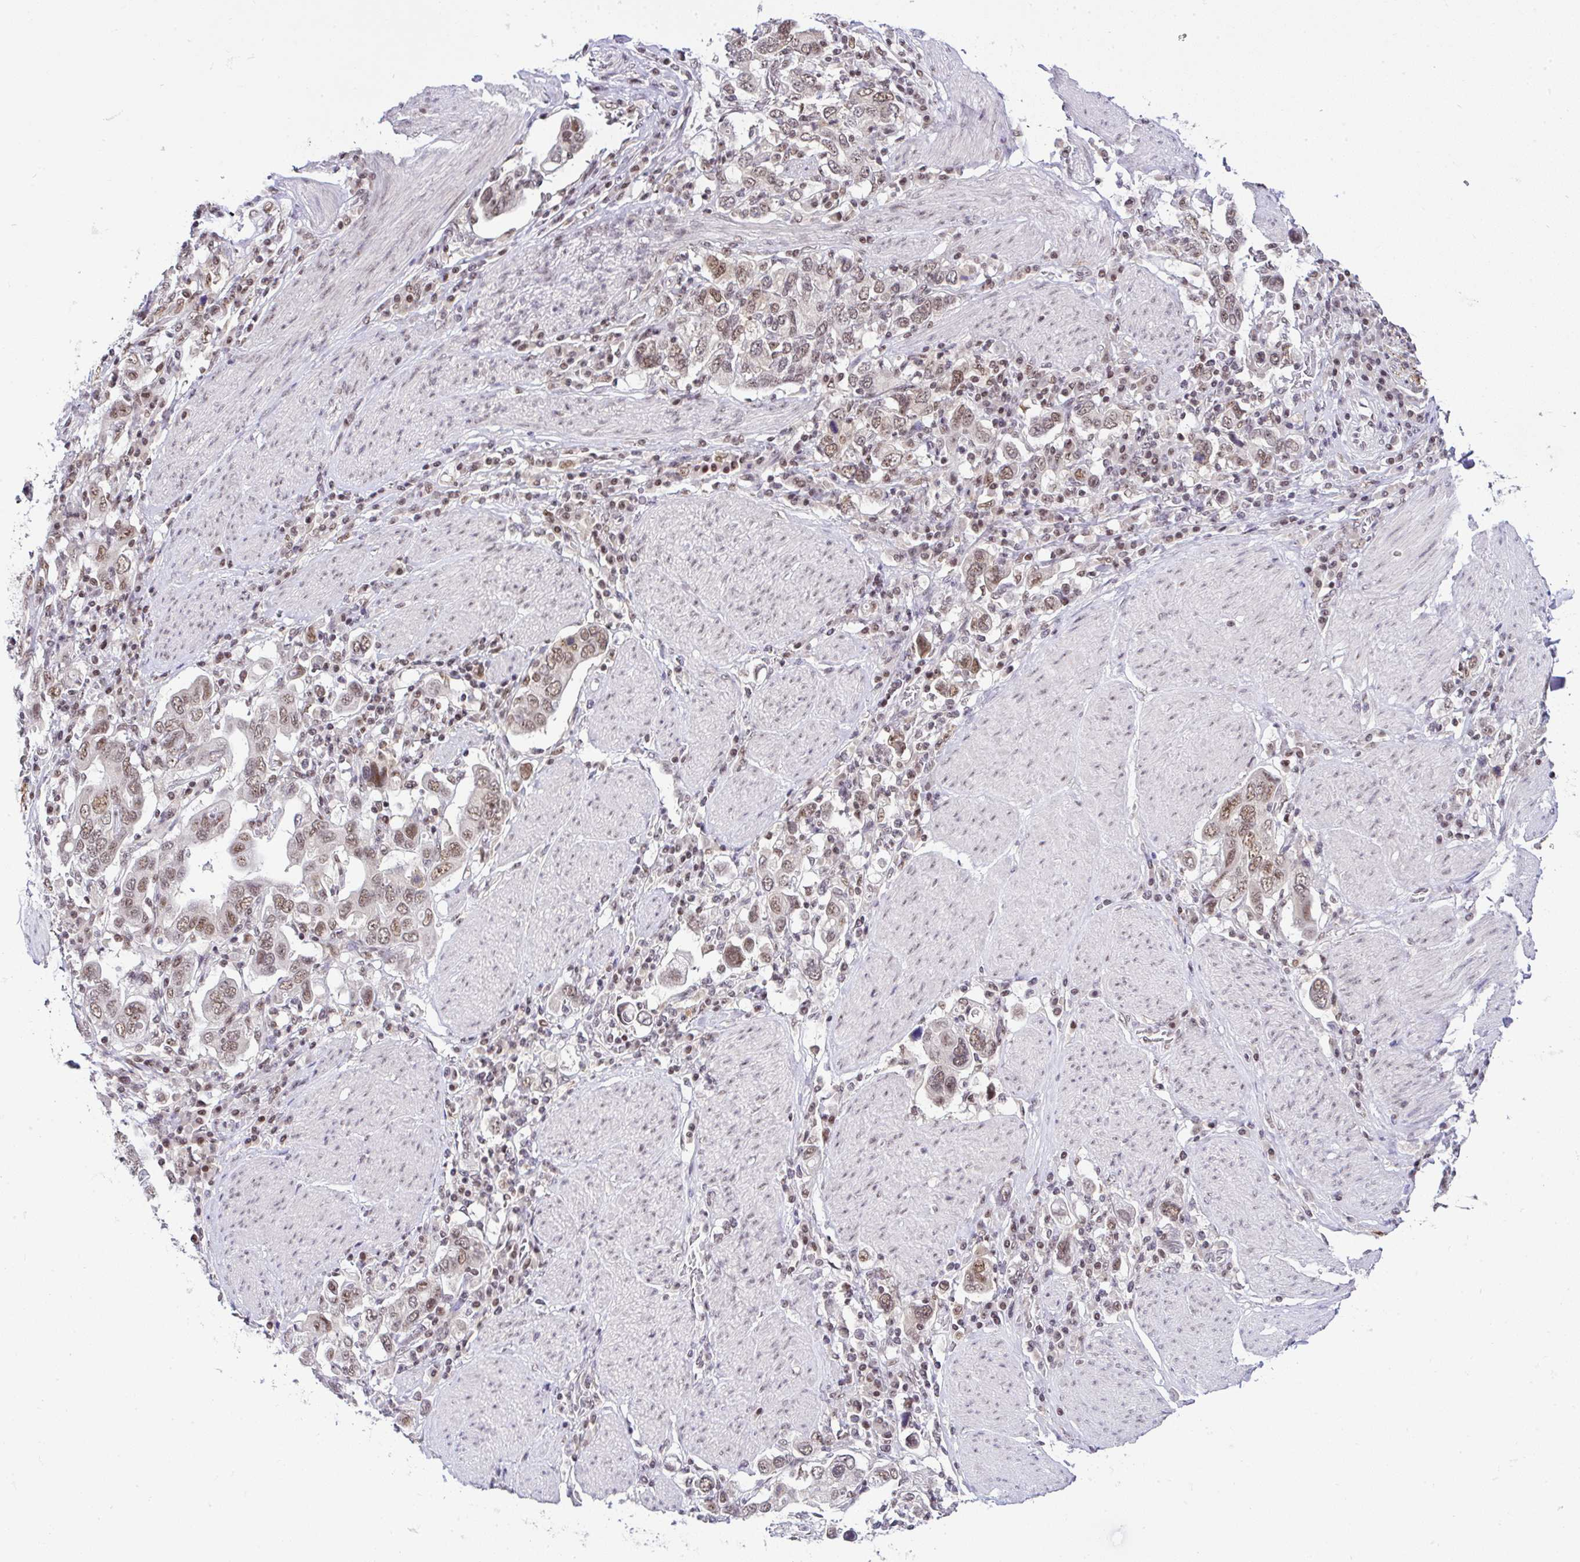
{"staining": {"intensity": "moderate", "quantity": ">75%", "location": "nuclear"}, "tissue": "stomach cancer", "cell_type": "Tumor cells", "image_type": "cancer", "snomed": [{"axis": "morphology", "description": "Adenocarcinoma, NOS"}, {"axis": "topography", "description": "Stomach, upper"}], "caption": "Human stomach adenocarcinoma stained with a protein marker demonstrates moderate staining in tumor cells.", "gene": "PTPN2", "patient": {"sex": "male", "age": 62}}